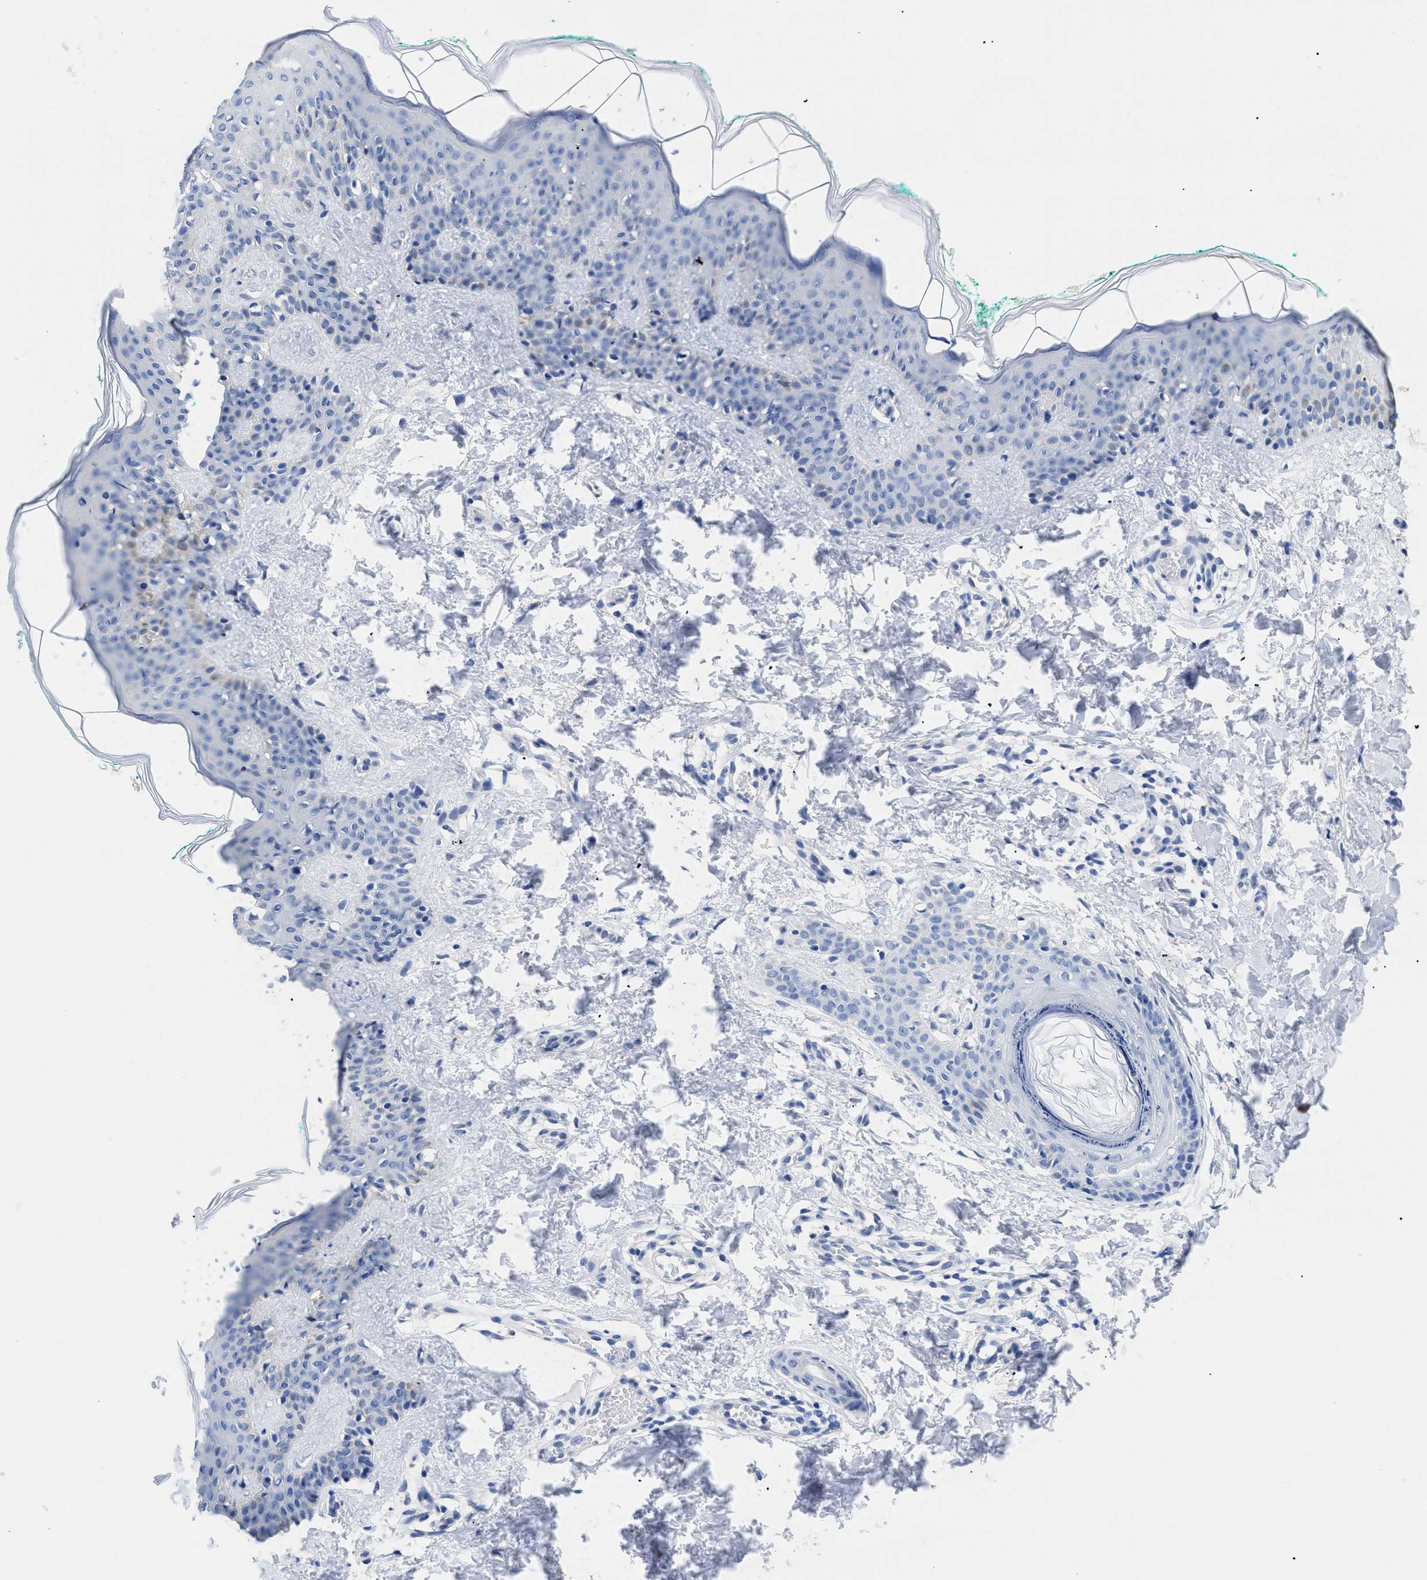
{"staining": {"intensity": "negative", "quantity": "none", "location": "none"}, "tissue": "skin", "cell_type": "Fibroblasts", "image_type": "normal", "snomed": [{"axis": "morphology", "description": "Normal tissue, NOS"}, {"axis": "topography", "description": "Skin"}], "caption": "The immunohistochemistry (IHC) image has no significant expression in fibroblasts of skin.", "gene": "DLC1", "patient": {"sex": "male", "age": 30}}